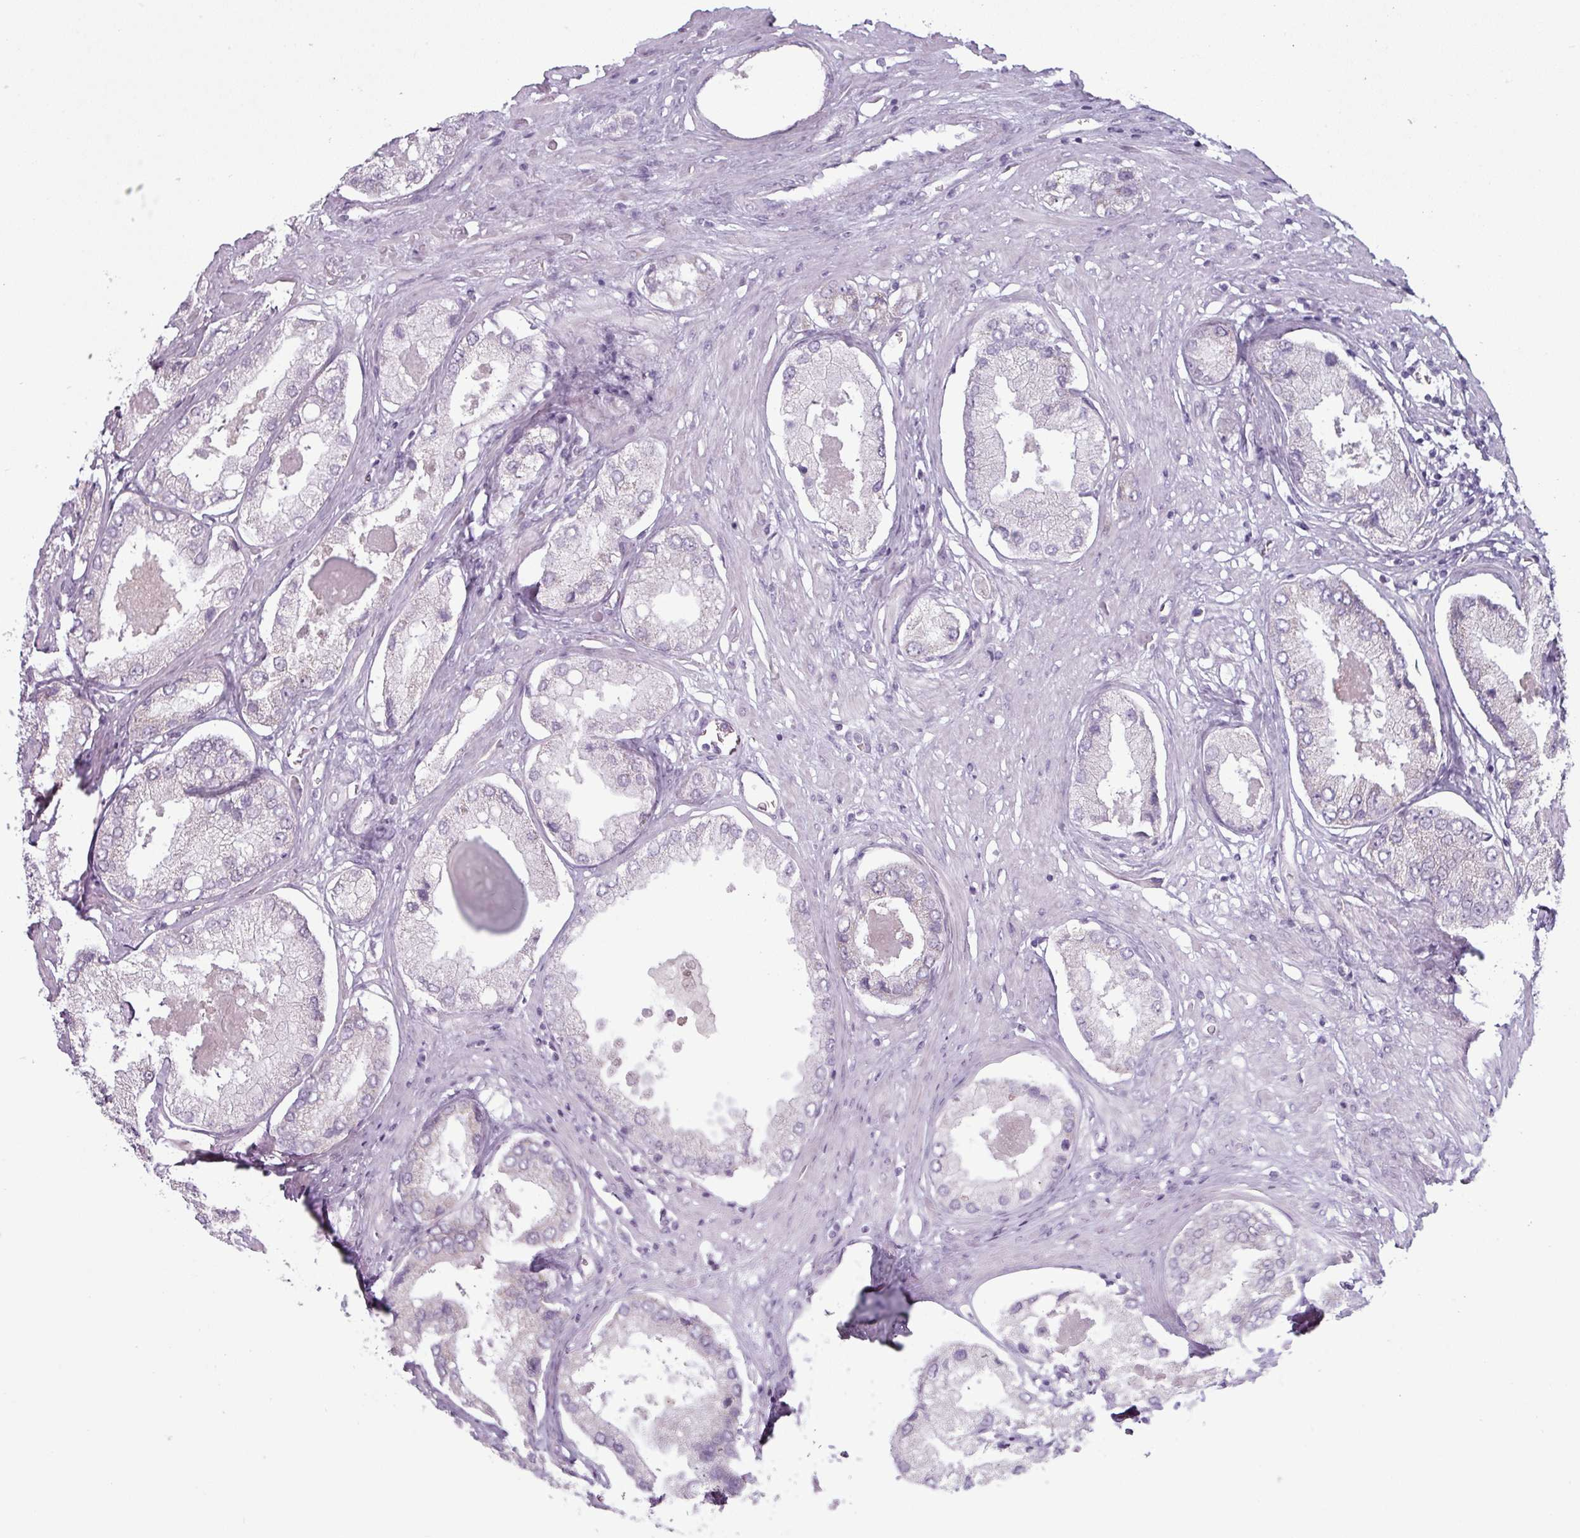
{"staining": {"intensity": "negative", "quantity": "none", "location": "none"}, "tissue": "prostate cancer", "cell_type": "Tumor cells", "image_type": "cancer", "snomed": [{"axis": "morphology", "description": "Adenocarcinoma, Low grade"}, {"axis": "topography", "description": "Prostate"}], "caption": "An image of prostate cancer stained for a protein reveals no brown staining in tumor cells. (Stains: DAB immunohistochemistry (IHC) with hematoxylin counter stain, Microscopy: brightfield microscopy at high magnification).", "gene": "ZNF615", "patient": {"sex": "male", "age": 68}}